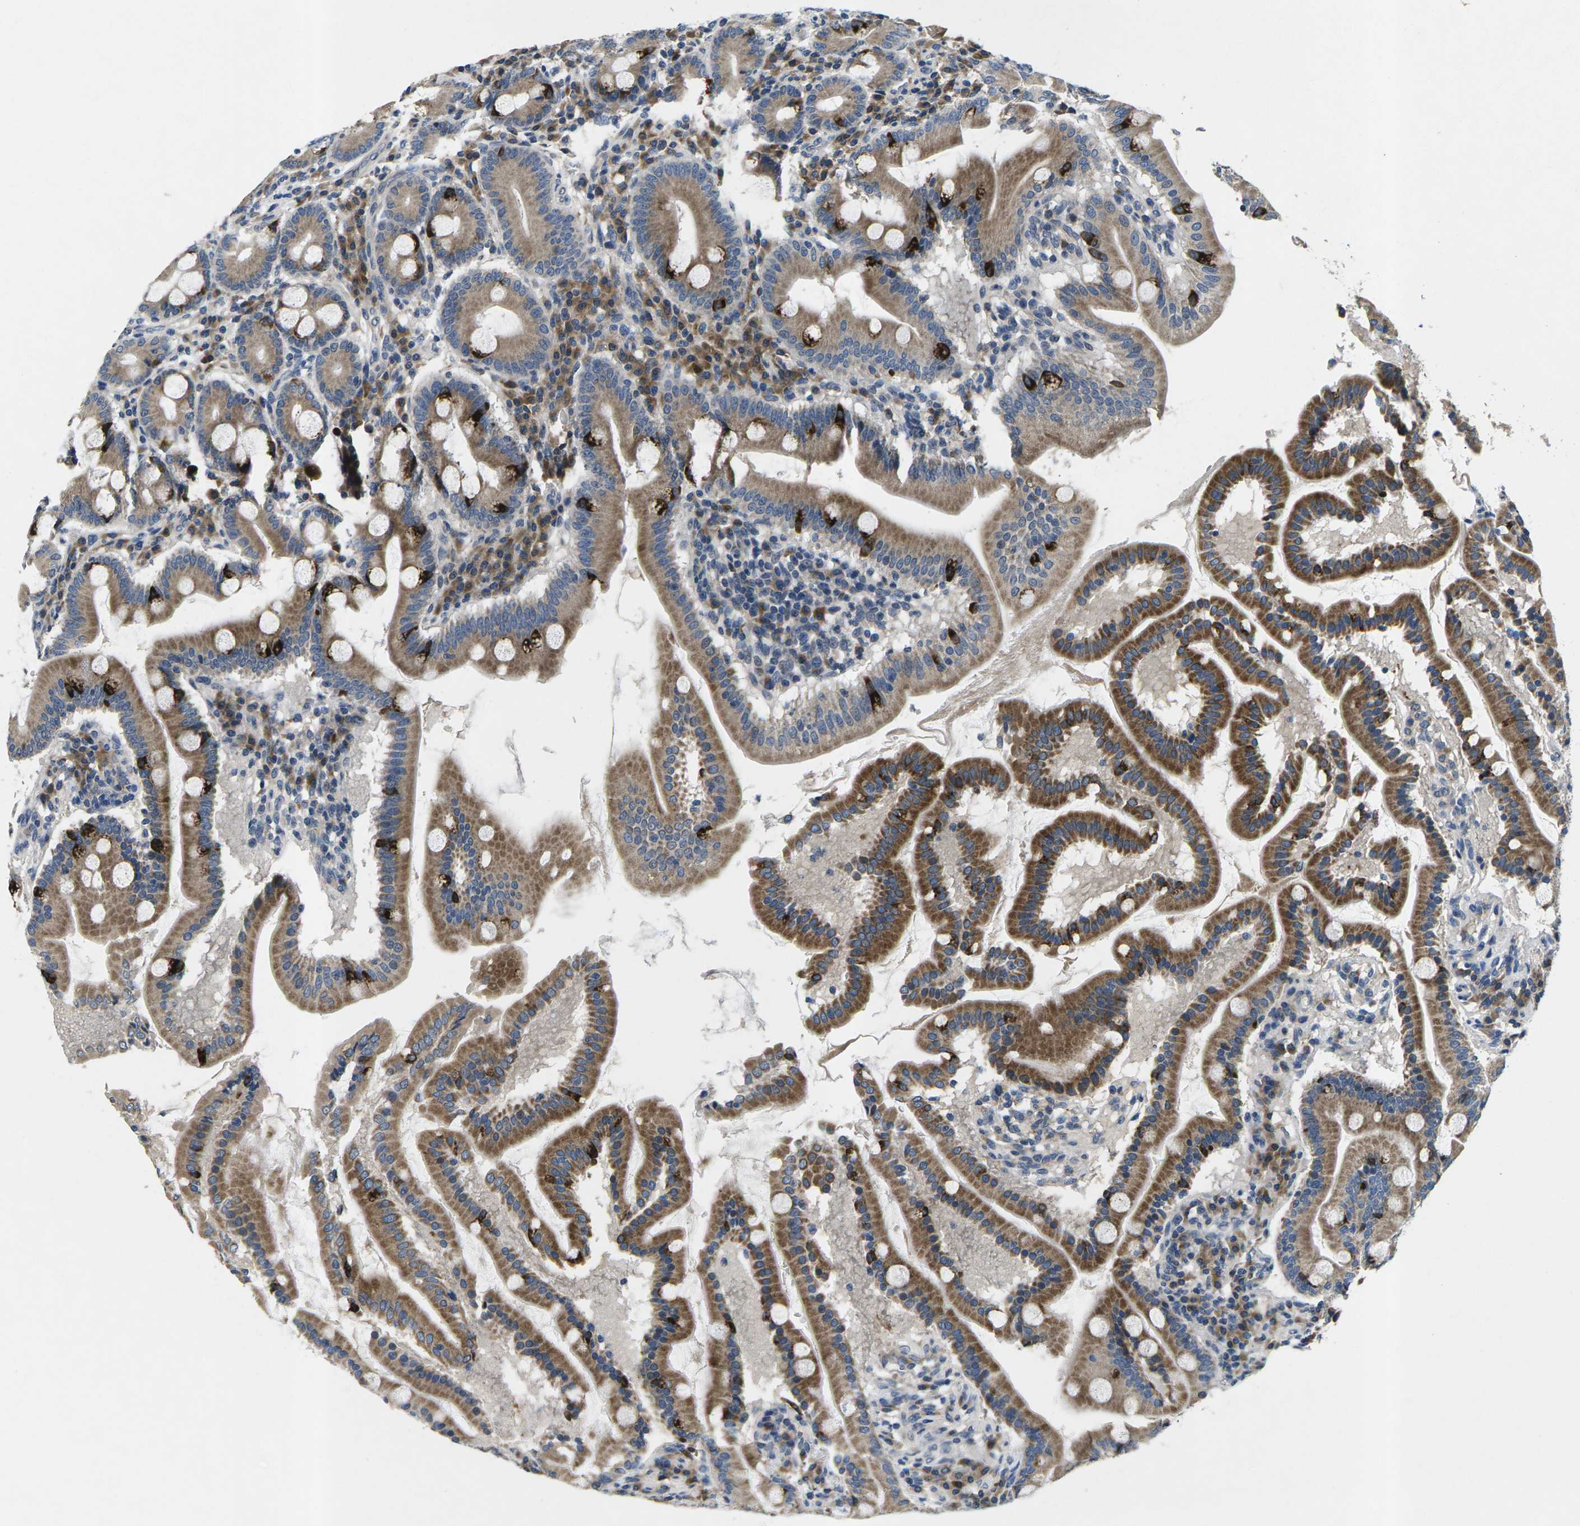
{"staining": {"intensity": "moderate", "quantity": ">75%", "location": "cytoplasmic/membranous"}, "tissue": "duodenum", "cell_type": "Glandular cells", "image_type": "normal", "snomed": [{"axis": "morphology", "description": "Normal tissue, NOS"}, {"axis": "topography", "description": "Duodenum"}], "caption": "Immunohistochemical staining of benign duodenum exhibits medium levels of moderate cytoplasmic/membranous staining in approximately >75% of glandular cells.", "gene": "ERGIC3", "patient": {"sex": "male", "age": 50}}